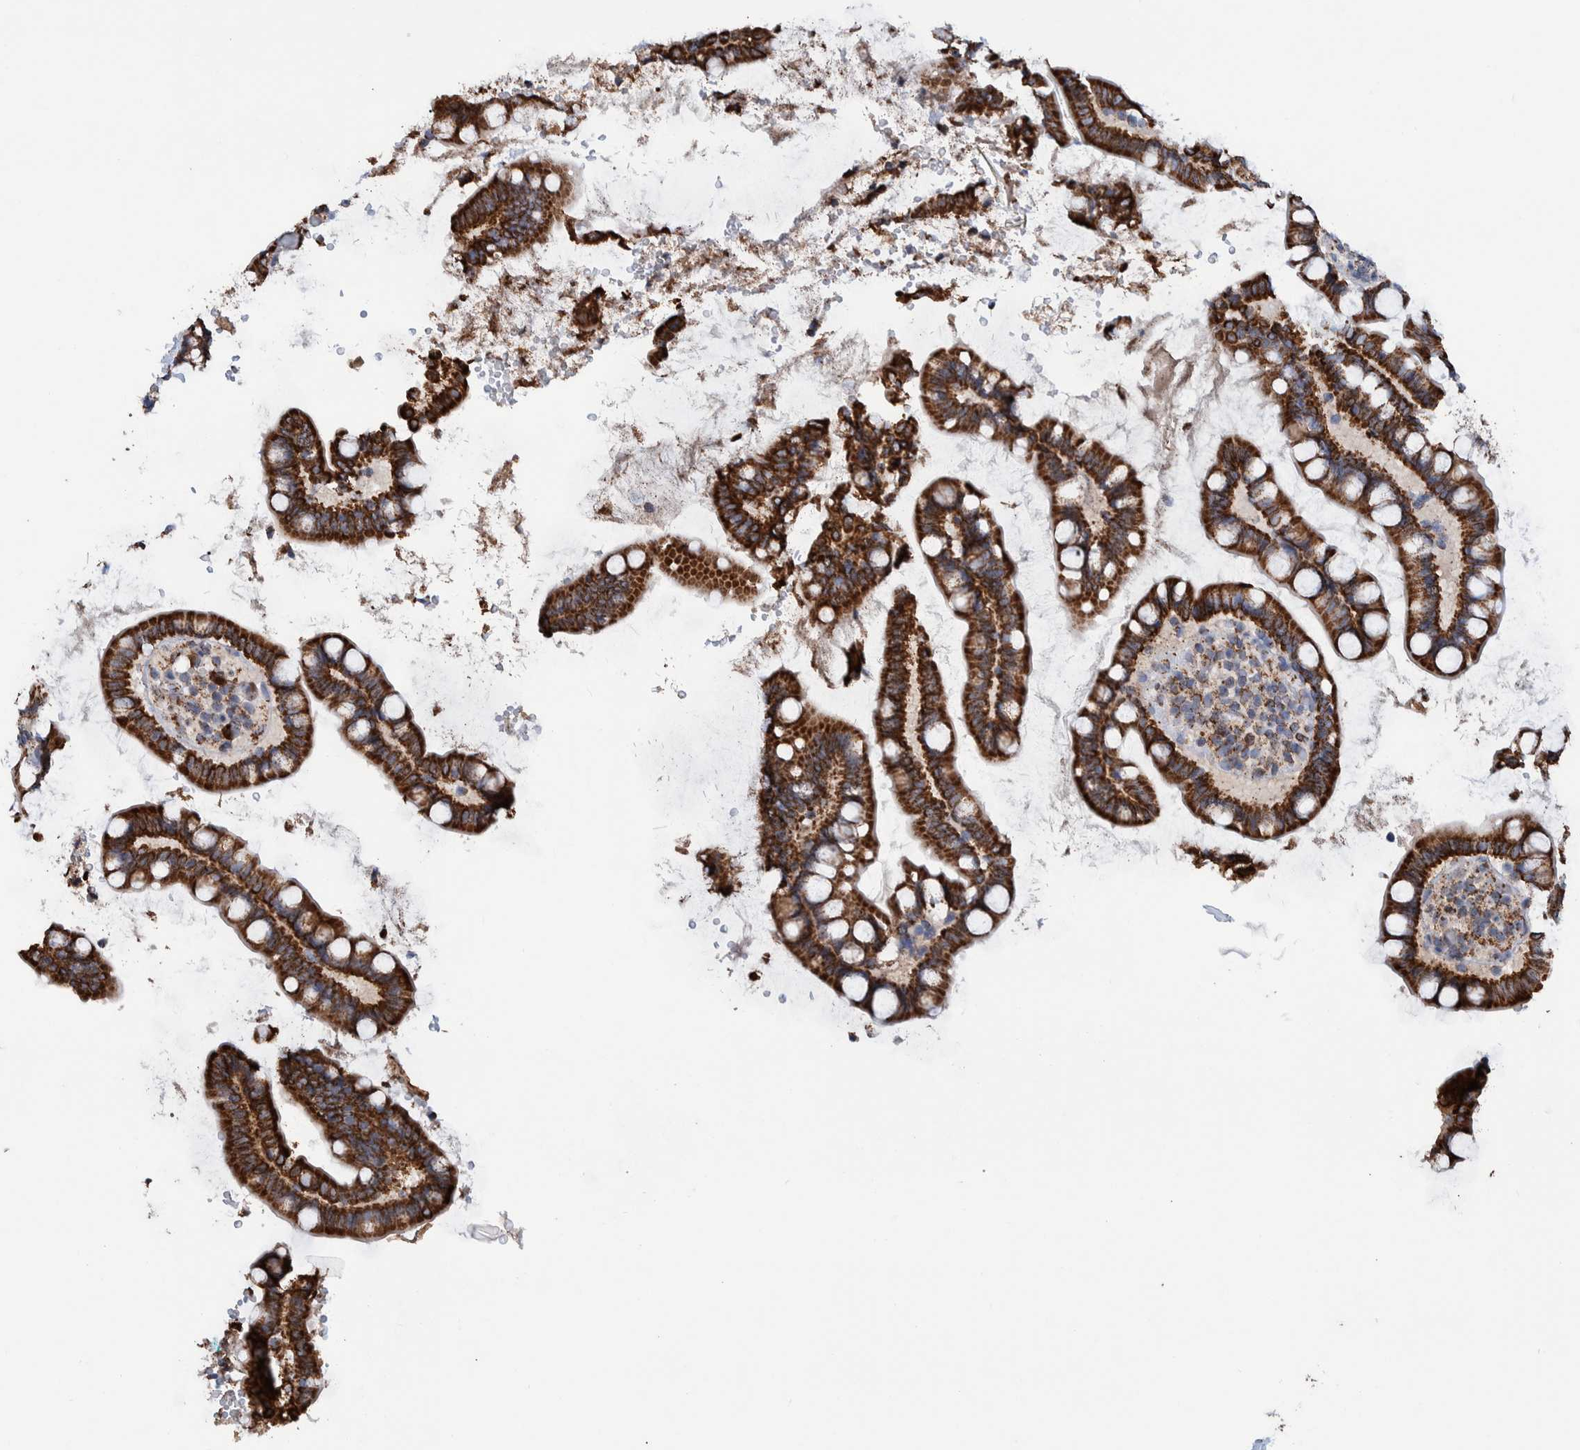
{"staining": {"intensity": "strong", "quantity": ">75%", "location": "cytoplasmic/membranous"}, "tissue": "small intestine", "cell_type": "Glandular cells", "image_type": "normal", "snomed": [{"axis": "morphology", "description": "Normal tissue, NOS"}, {"axis": "topography", "description": "Smooth muscle"}, {"axis": "topography", "description": "Small intestine"}], "caption": "Protein staining of unremarkable small intestine shows strong cytoplasmic/membranous staining in approximately >75% of glandular cells. Using DAB (3,3'-diaminobenzidine) (brown) and hematoxylin (blue) stains, captured at high magnification using brightfield microscopy.", "gene": "DECR1", "patient": {"sex": "female", "age": 84}}